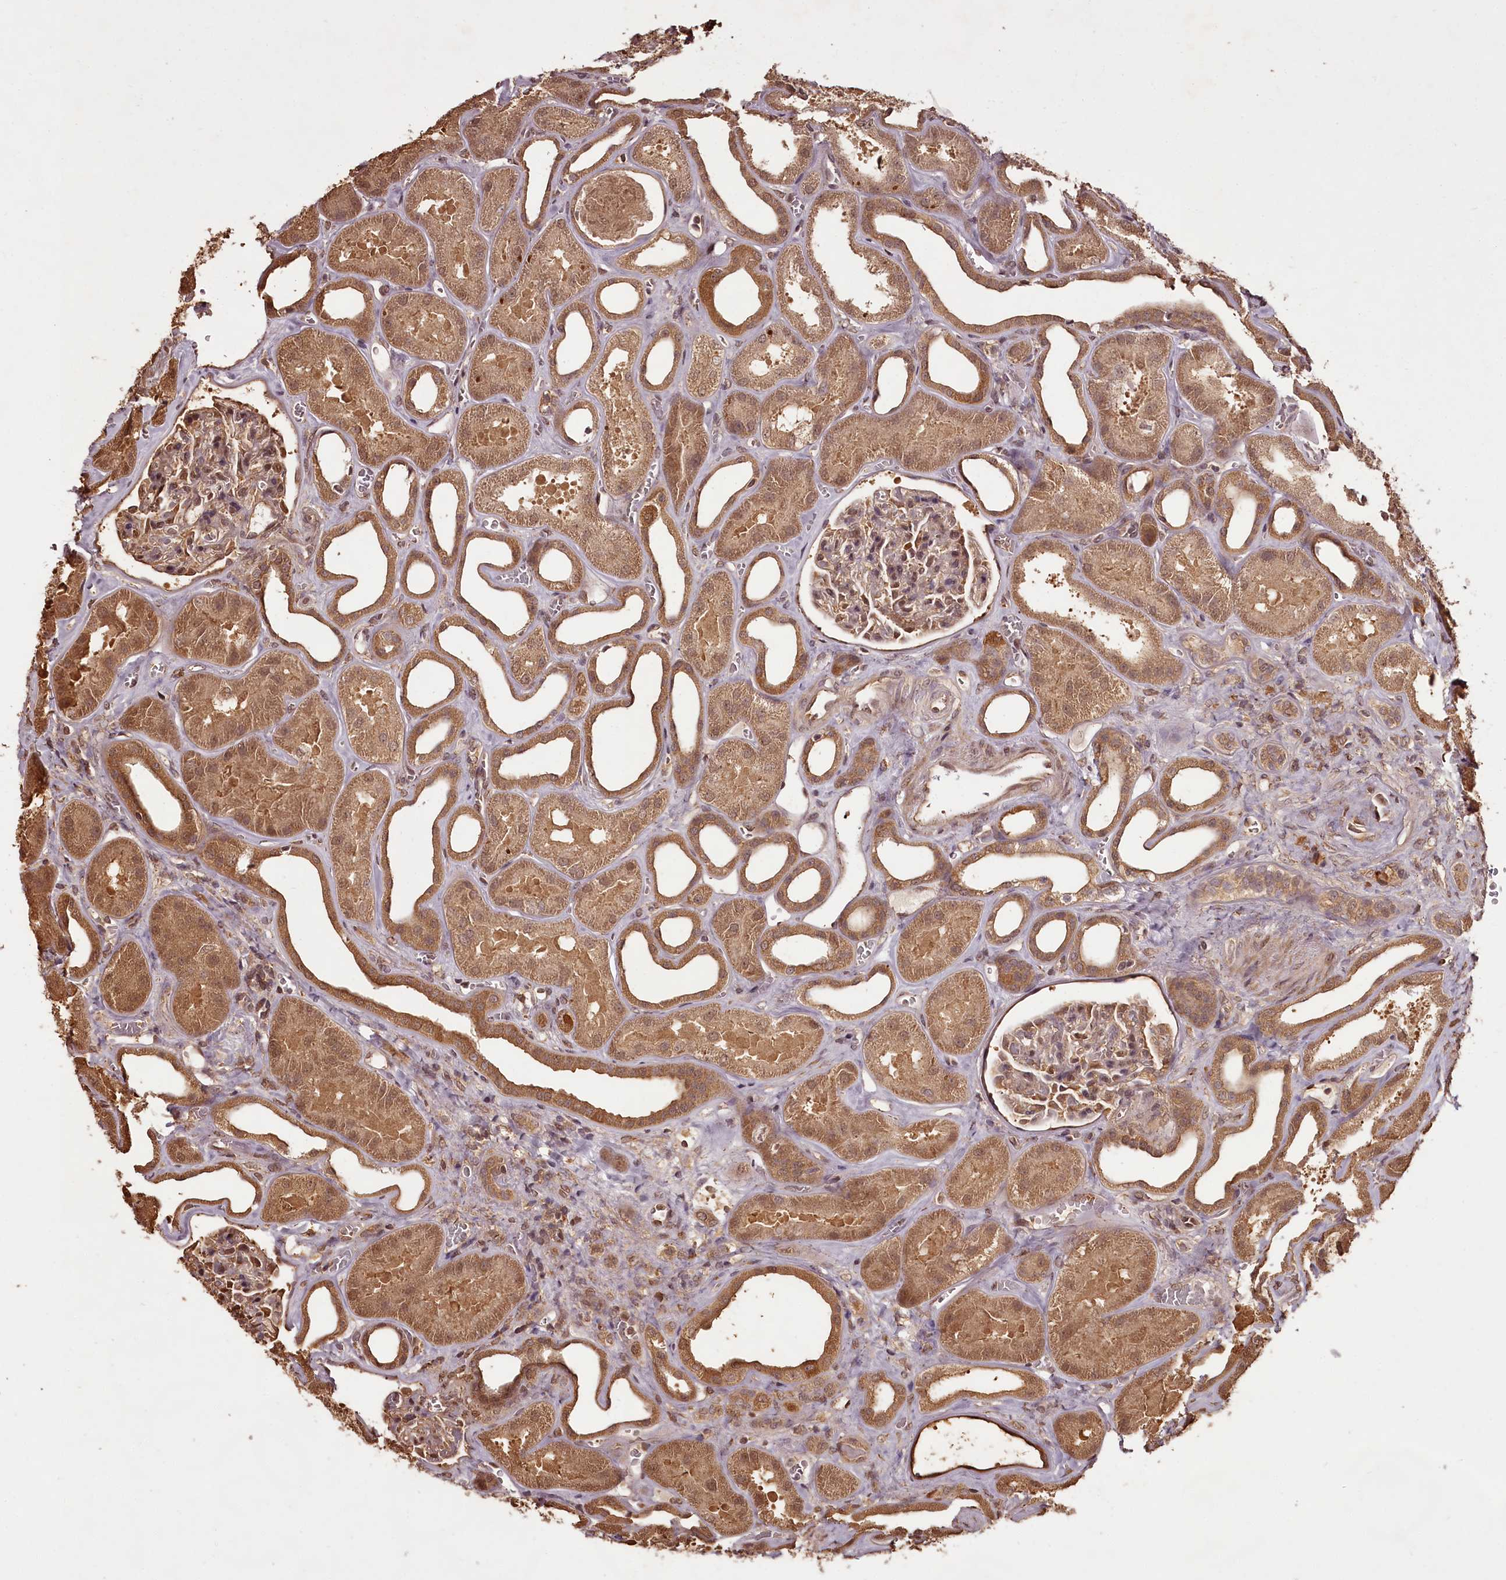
{"staining": {"intensity": "moderate", "quantity": "25%-75%", "location": "cytoplasmic/membranous,nuclear"}, "tissue": "kidney", "cell_type": "Cells in glomeruli", "image_type": "normal", "snomed": [{"axis": "morphology", "description": "Normal tissue, NOS"}, {"axis": "morphology", "description": "Adenocarcinoma, NOS"}, {"axis": "topography", "description": "Kidney"}], "caption": "This is a micrograph of immunohistochemistry (IHC) staining of unremarkable kidney, which shows moderate expression in the cytoplasmic/membranous,nuclear of cells in glomeruli.", "gene": "NPRL2", "patient": {"sex": "female", "age": 68}}